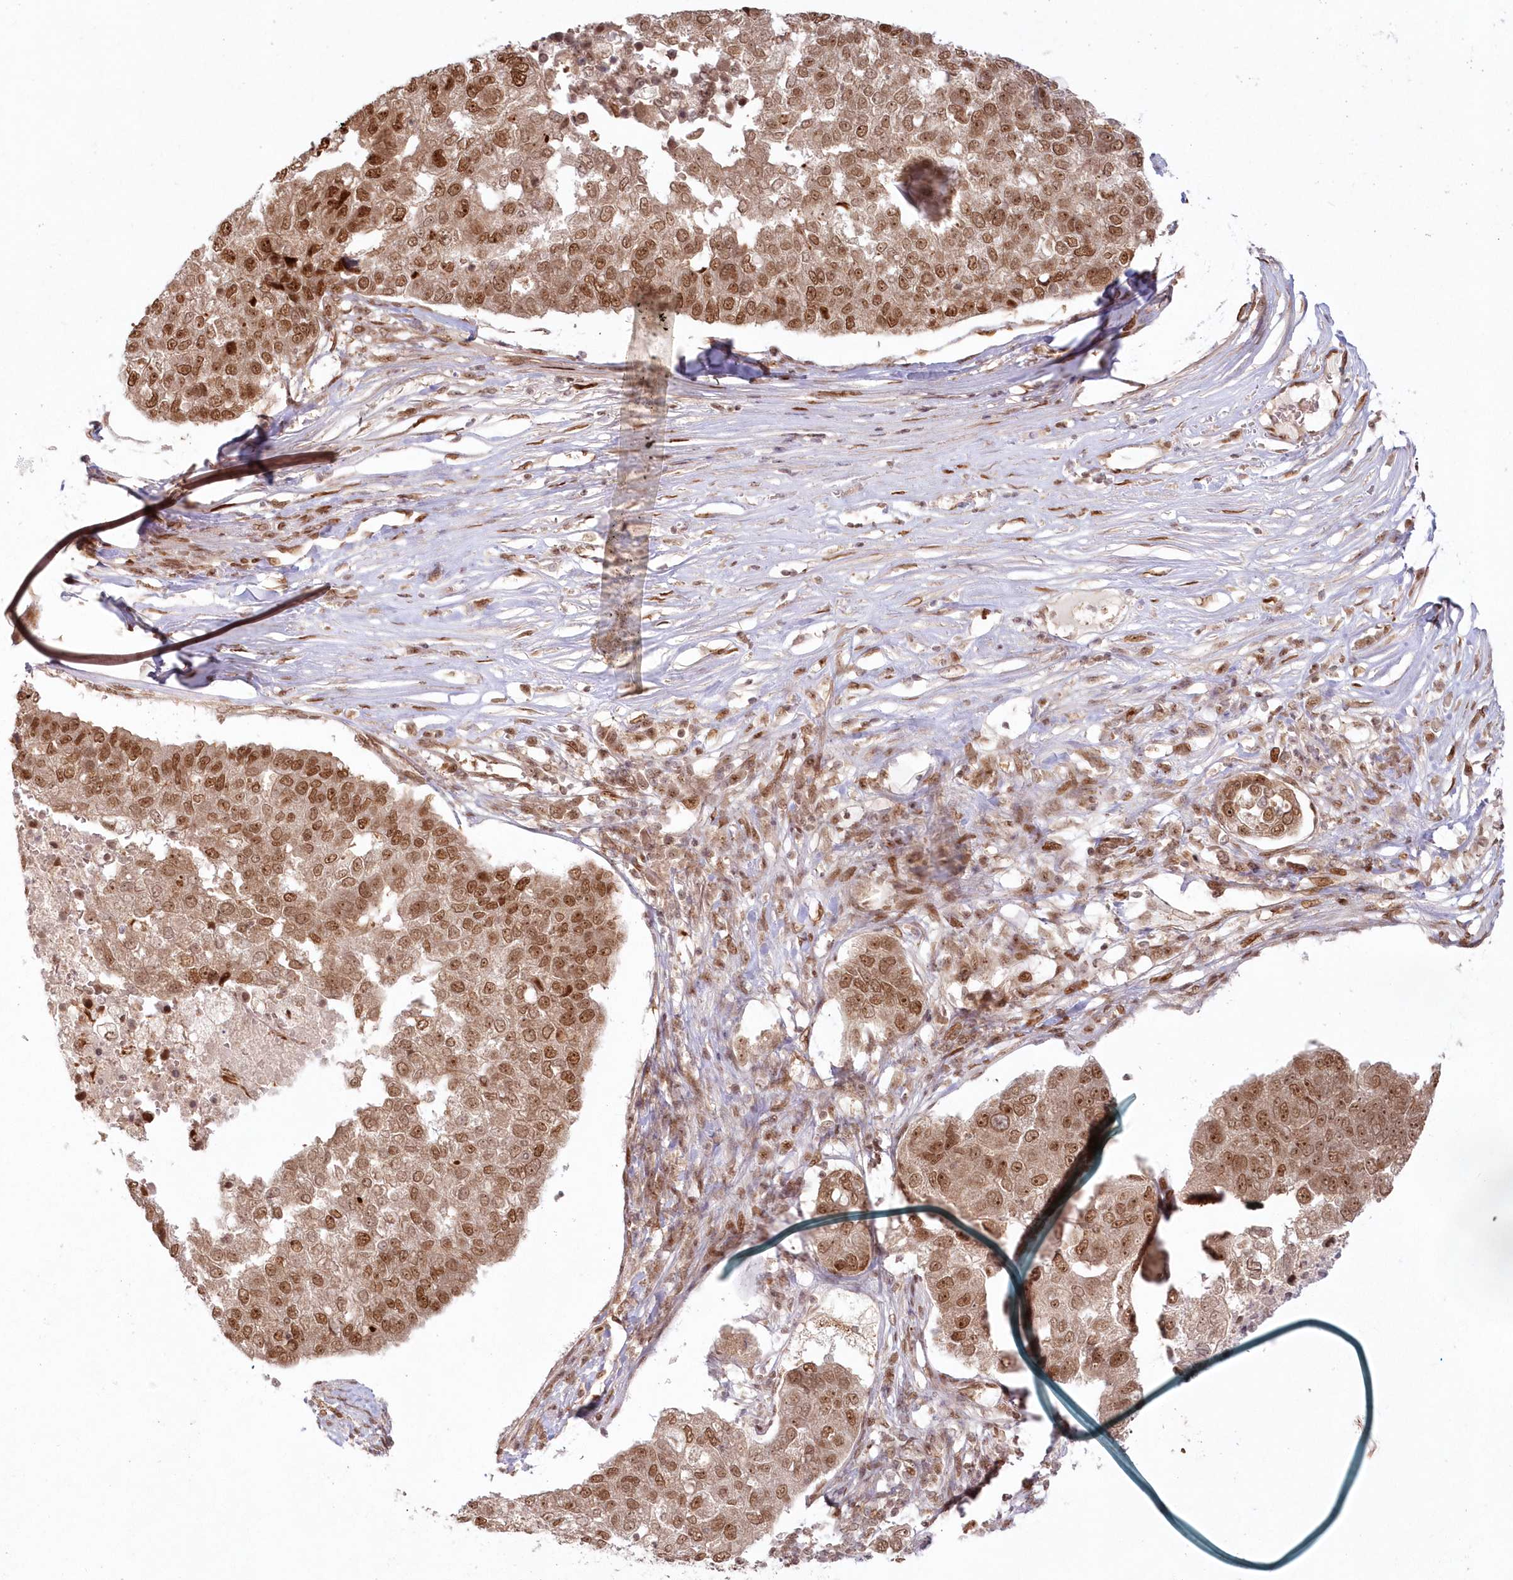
{"staining": {"intensity": "moderate", "quantity": ">75%", "location": "cytoplasmic/membranous,nuclear"}, "tissue": "pancreatic cancer", "cell_type": "Tumor cells", "image_type": "cancer", "snomed": [{"axis": "morphology", "description": "Adenocarcinoma, NOS"}, {"axis": "topography", "description": "Pancreas"}], "caption": "IHC of pancreatic cancer displays medium levels of moderate cytoplasmic/membranous and nuclear staining in approximately >75% of tumor cells.", "gene": "TOGARAM2", "patient": {"sex": "female", "age": 61}}